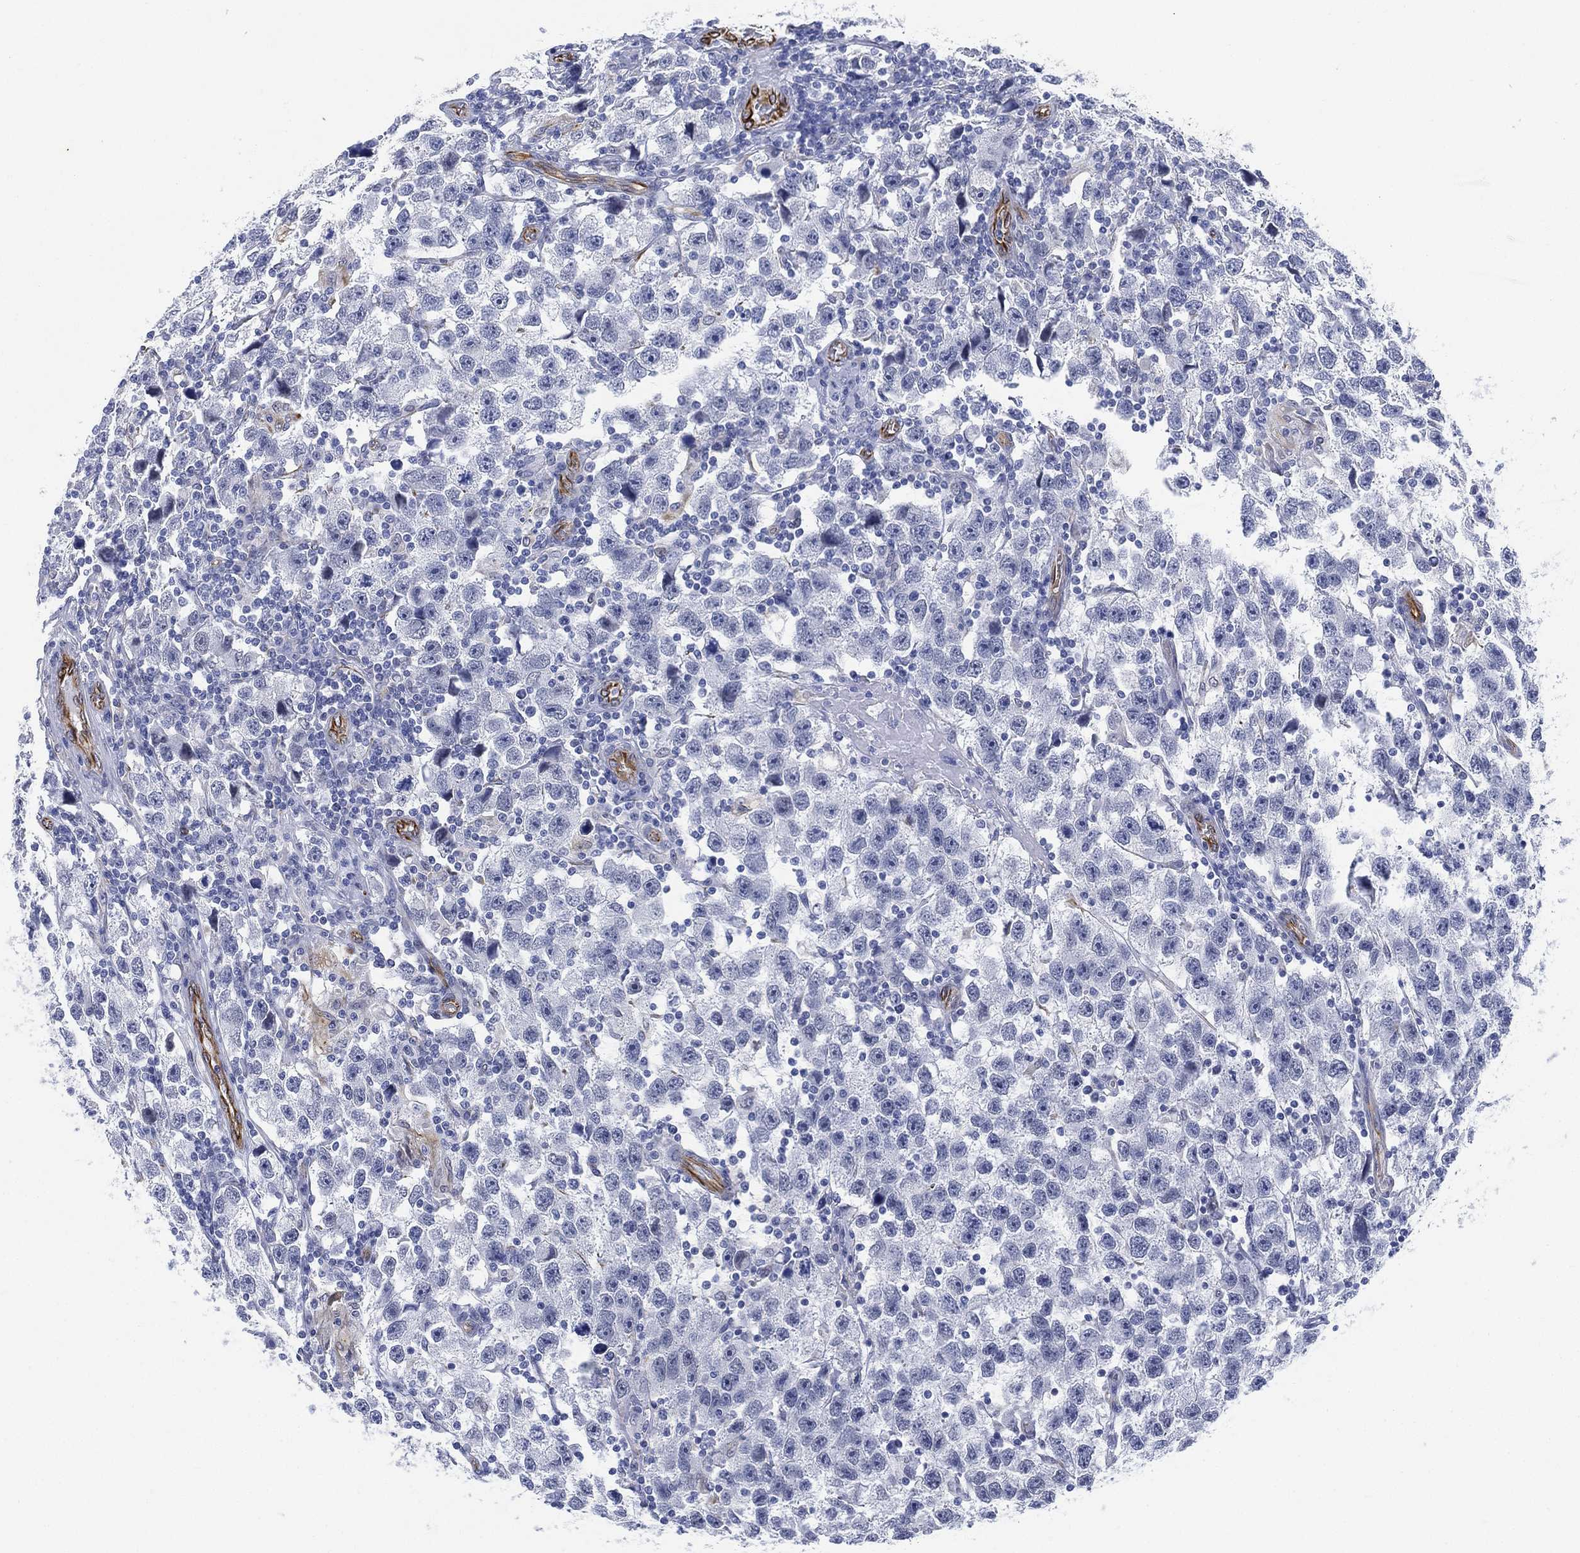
{"staining": {"intensity": "negative", "quantity": "none", "location": "none"}, "tissue": "testis cancer", "cell_type": "Tumor cells", "image_type": "cancer", "snomed": [{"axis": "morphology", "description": "Seminoma, NOS"}, {"axis": "topography", "description": "Testis"}], "caption": "Testis cancer was stained to show a protein in brown. There is no significant staining in tumor cells. (DAB IHC, high magnification).", "gene": "PSKH2", "patient": {"sex": "male", "age": 26}}